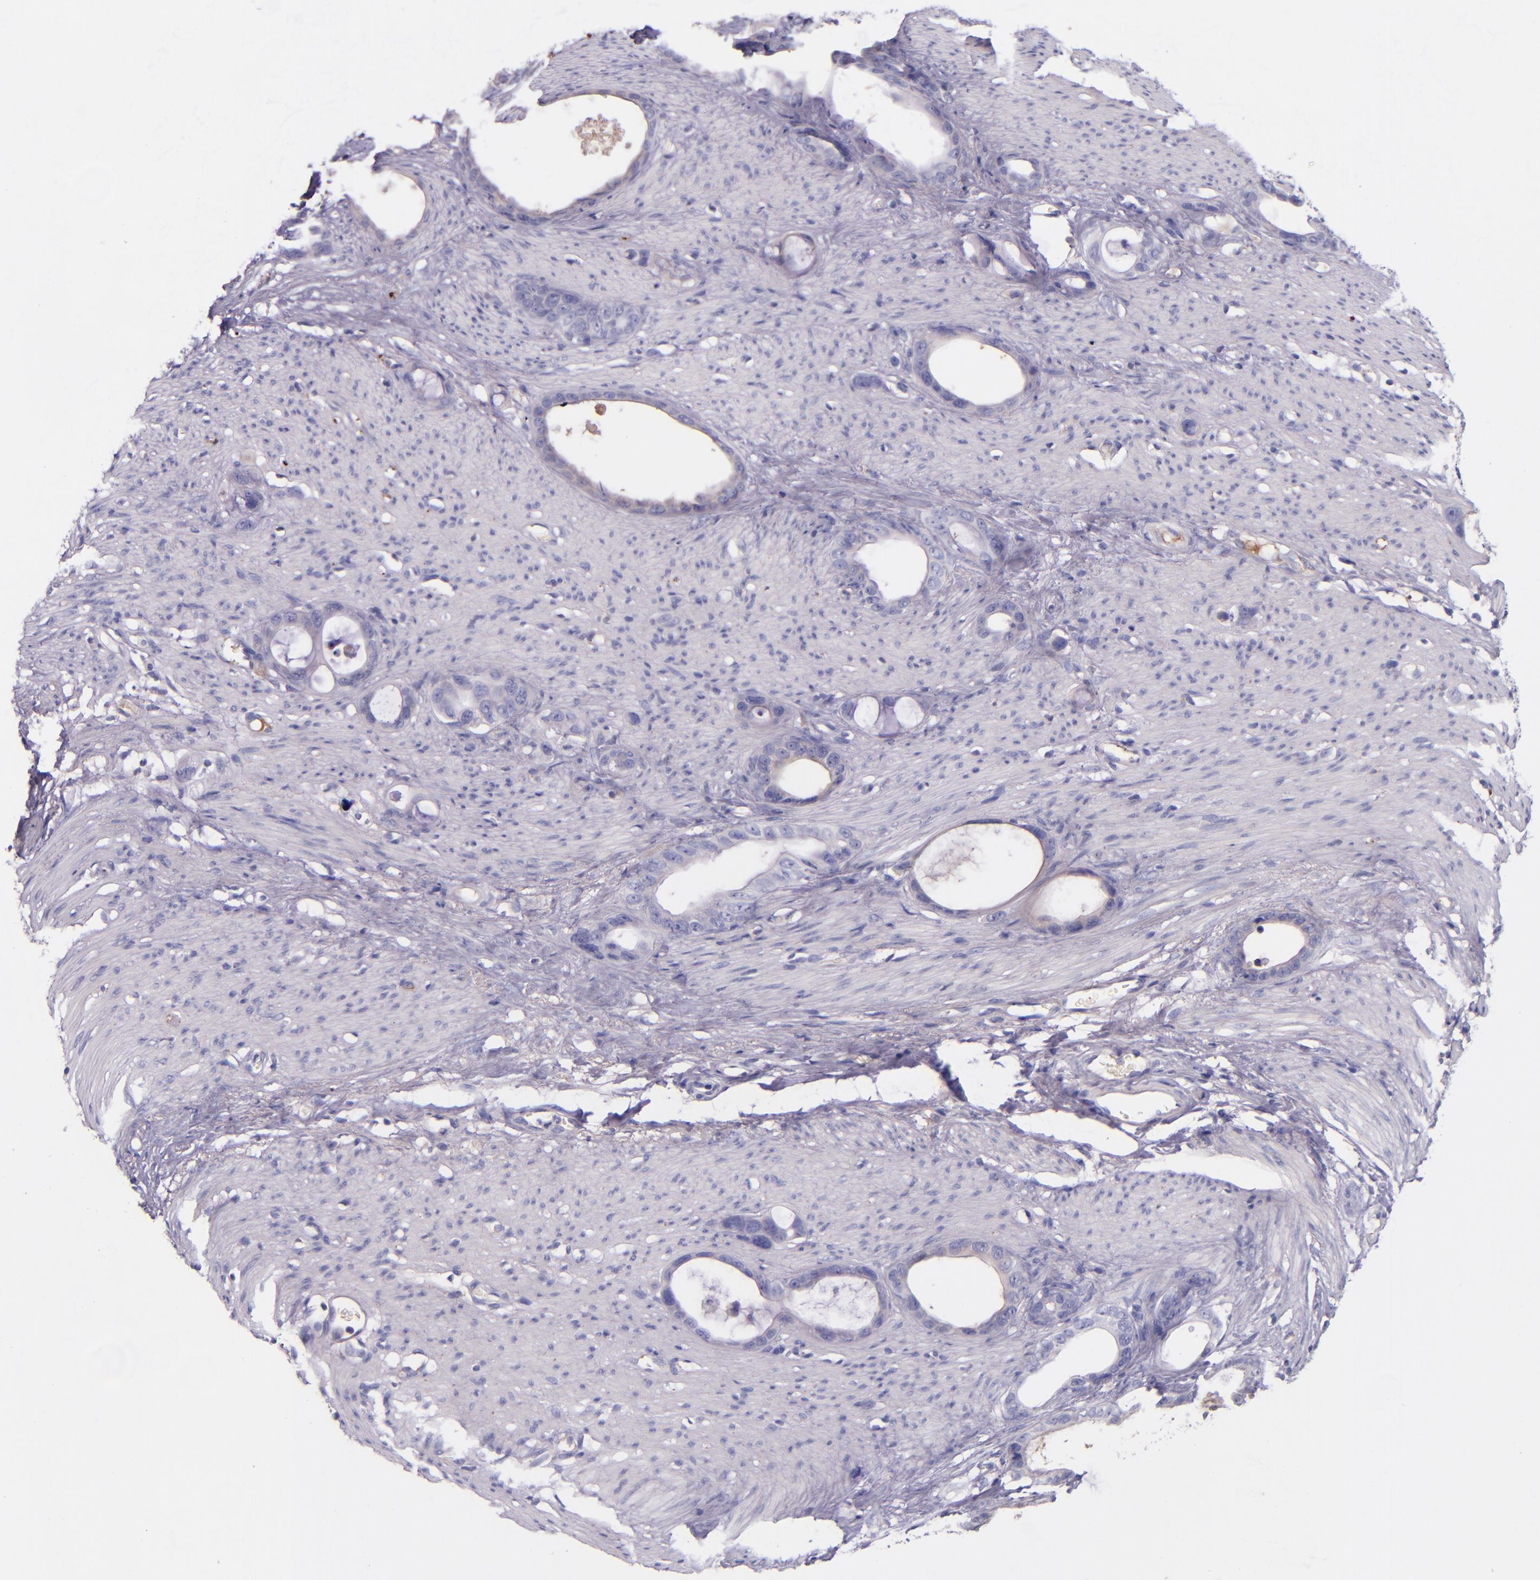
{"staining": {"intensity": "negative", "quantity": "none", "location": "none"}, "tissue": "stomach cancer", "cell_type": "Tumor cells", "image_type": "cancer", "snomed": [{"axis": "morphology", "description": "Adenocarcinoma, NOS"}, {"axis": "topography", "description": "Stomach"}], "caption": "Image shows no protein positivity in tumor cells of stomach adenocarcinoma tissue.", "gene": "KNG1", "patient": {"sex": "female", "age": 75}}